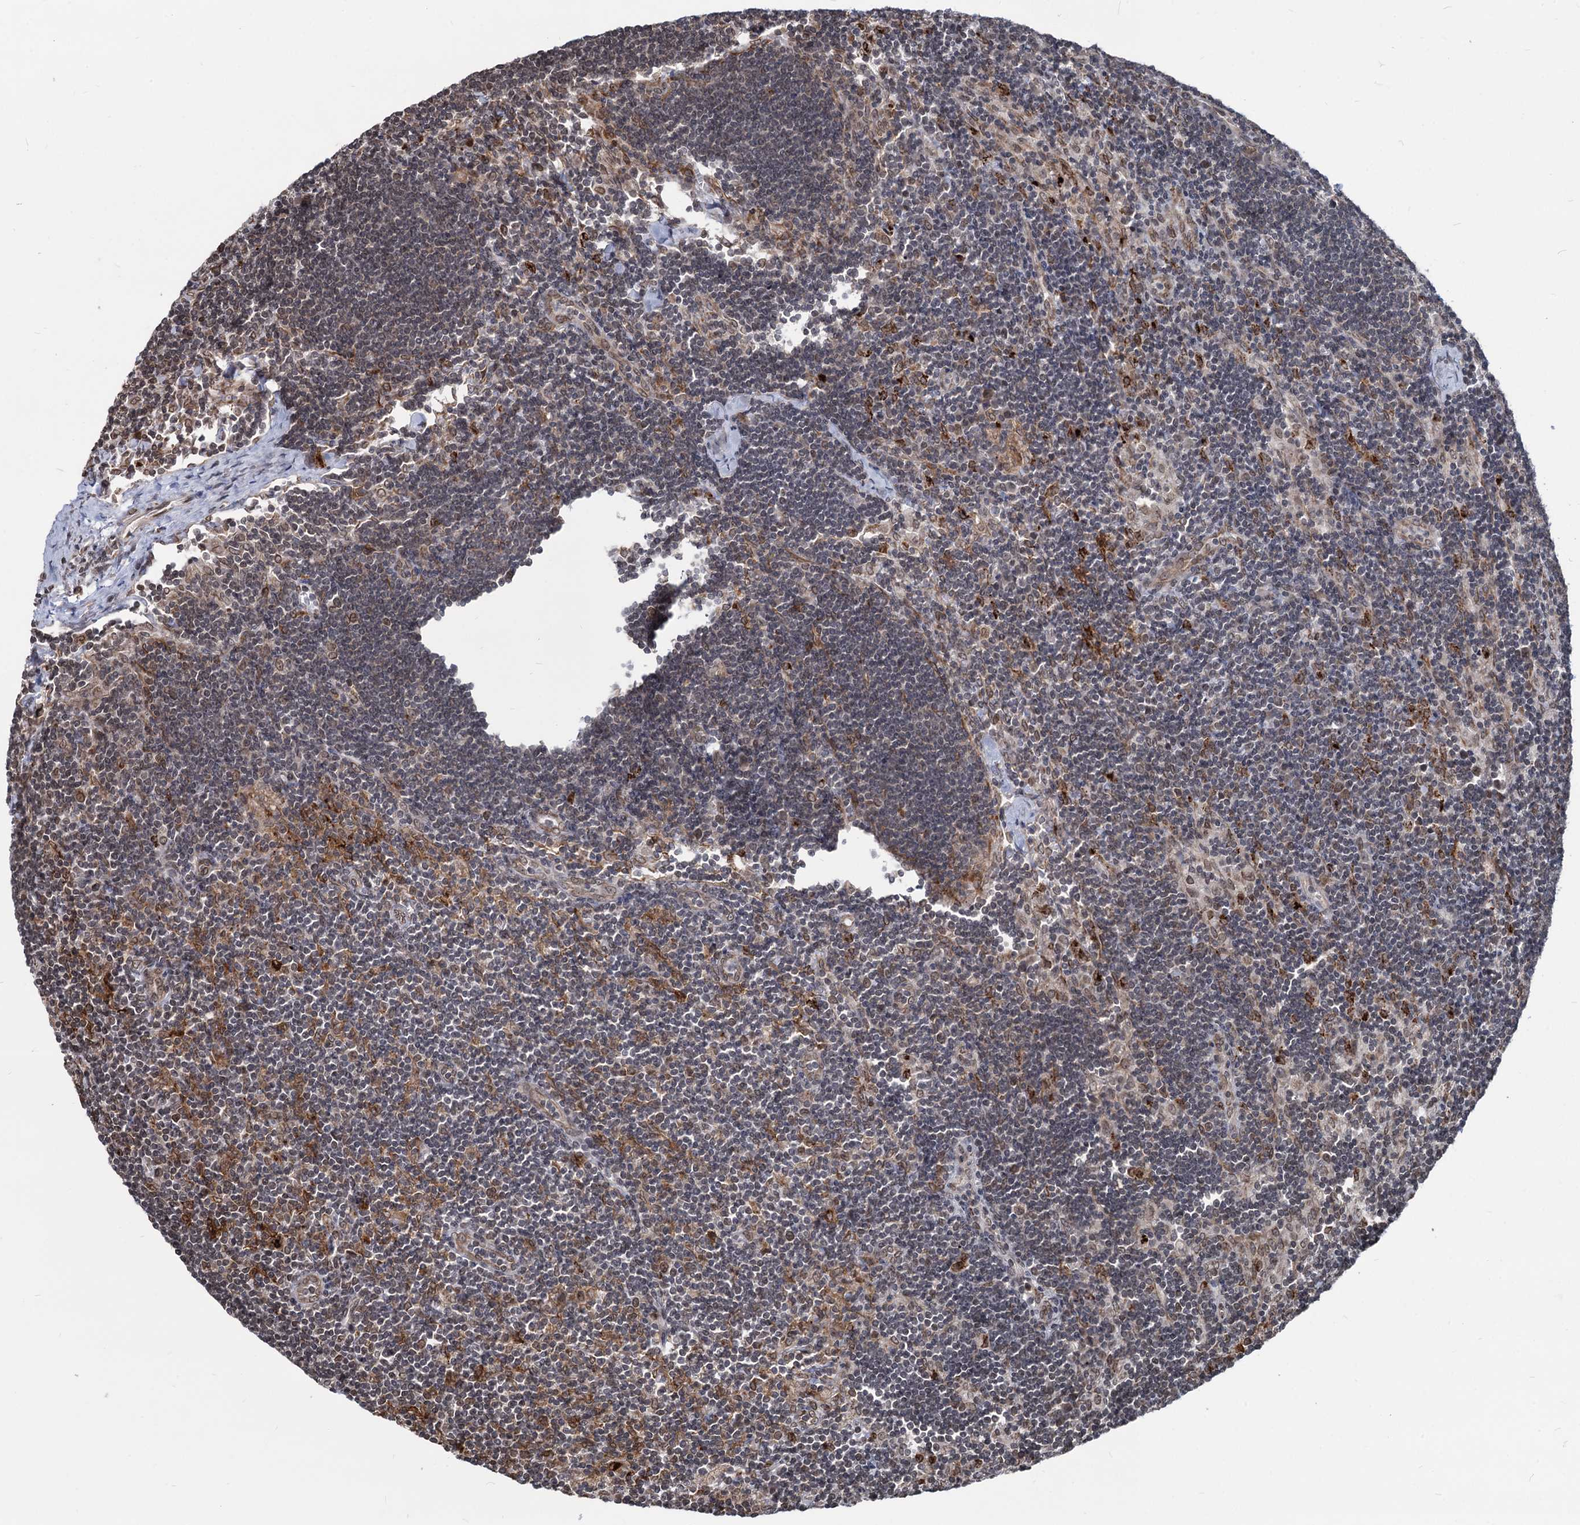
{"staining": {"intensity": "moderate", "quantity": "25%-75%", "location": "cytoplasmic/membranous,nuclear"}, "tissue": "lymph node", "cell_type": "Germinal center cells", "image_type": "normal", "snomed": [{"axis": "morphology", "description": "Normal tissue, NOS"}, {"axis": "topography", "description": "Lymph node"}], "caption": "Germinal center cells show medium levels of moderate cytoplasmic/membranous,nuclear positivity in about 25%-75% of cells in normal lymph node.", "gene": "RNF6", "patient": {"sex": "male", "age": 24}}